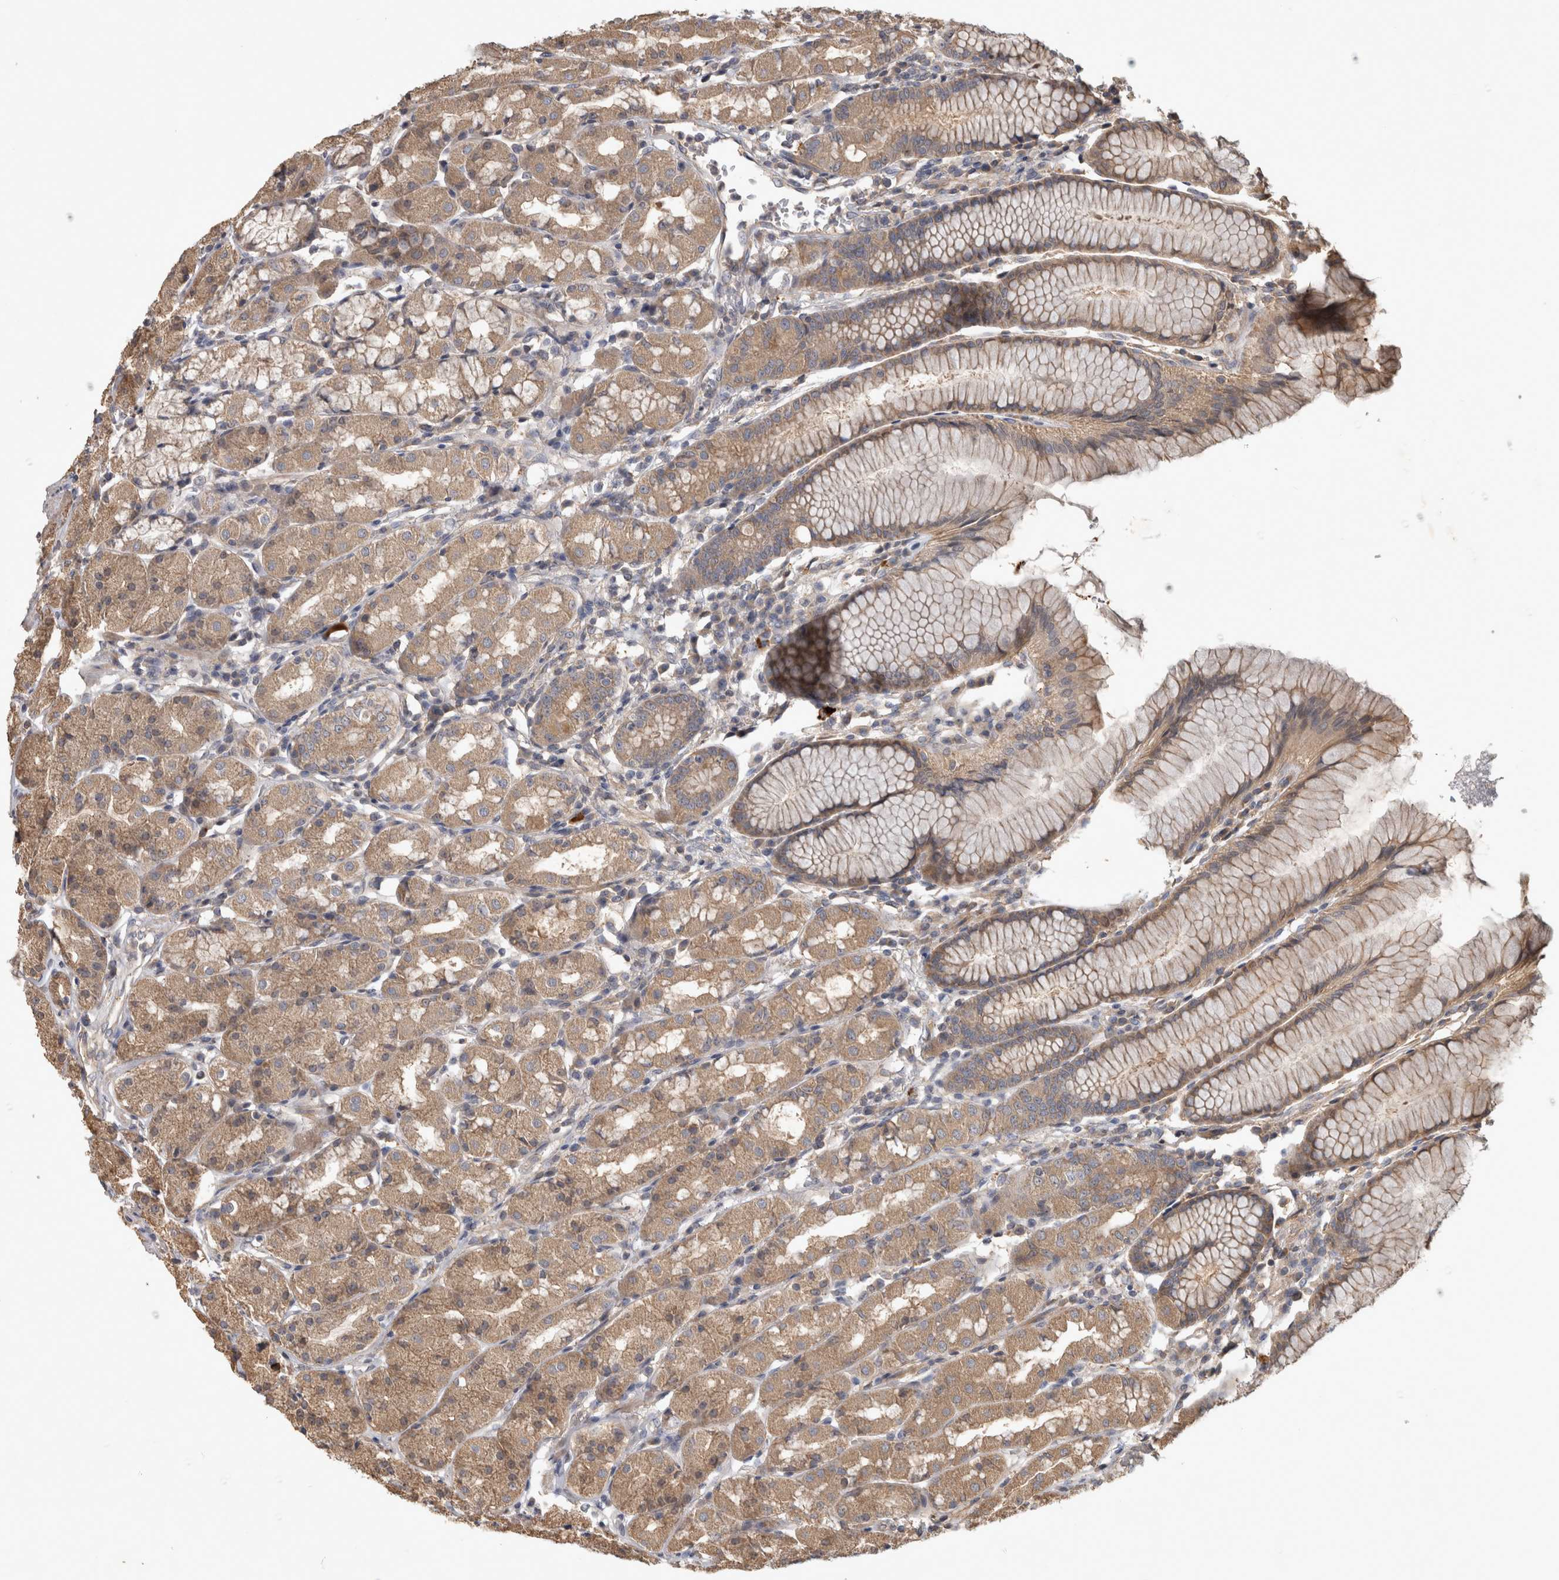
{"staining": {"intensity": "moderate", "quantity": ">75%", "location": "cytoplasmic/membranous"}, "tissue": "stomach", "cell_type": "Glandular cells", "image_type": "normal", "snomed": [{"axis": "morphology", "description": "Normal tissue, NOS"}, {"axis": "topography", "description": "Stomach, lower"}], "caption": "Glandular cells display medium levels of moderate cytoplasmic/membranous staining in about >75% of cells in unremarkable human stomach. (Brightfield microscopy of DAB IHC at high magnification).", "gene": "TRMT61B", "patient": {"sex": "female", "age": 56}}